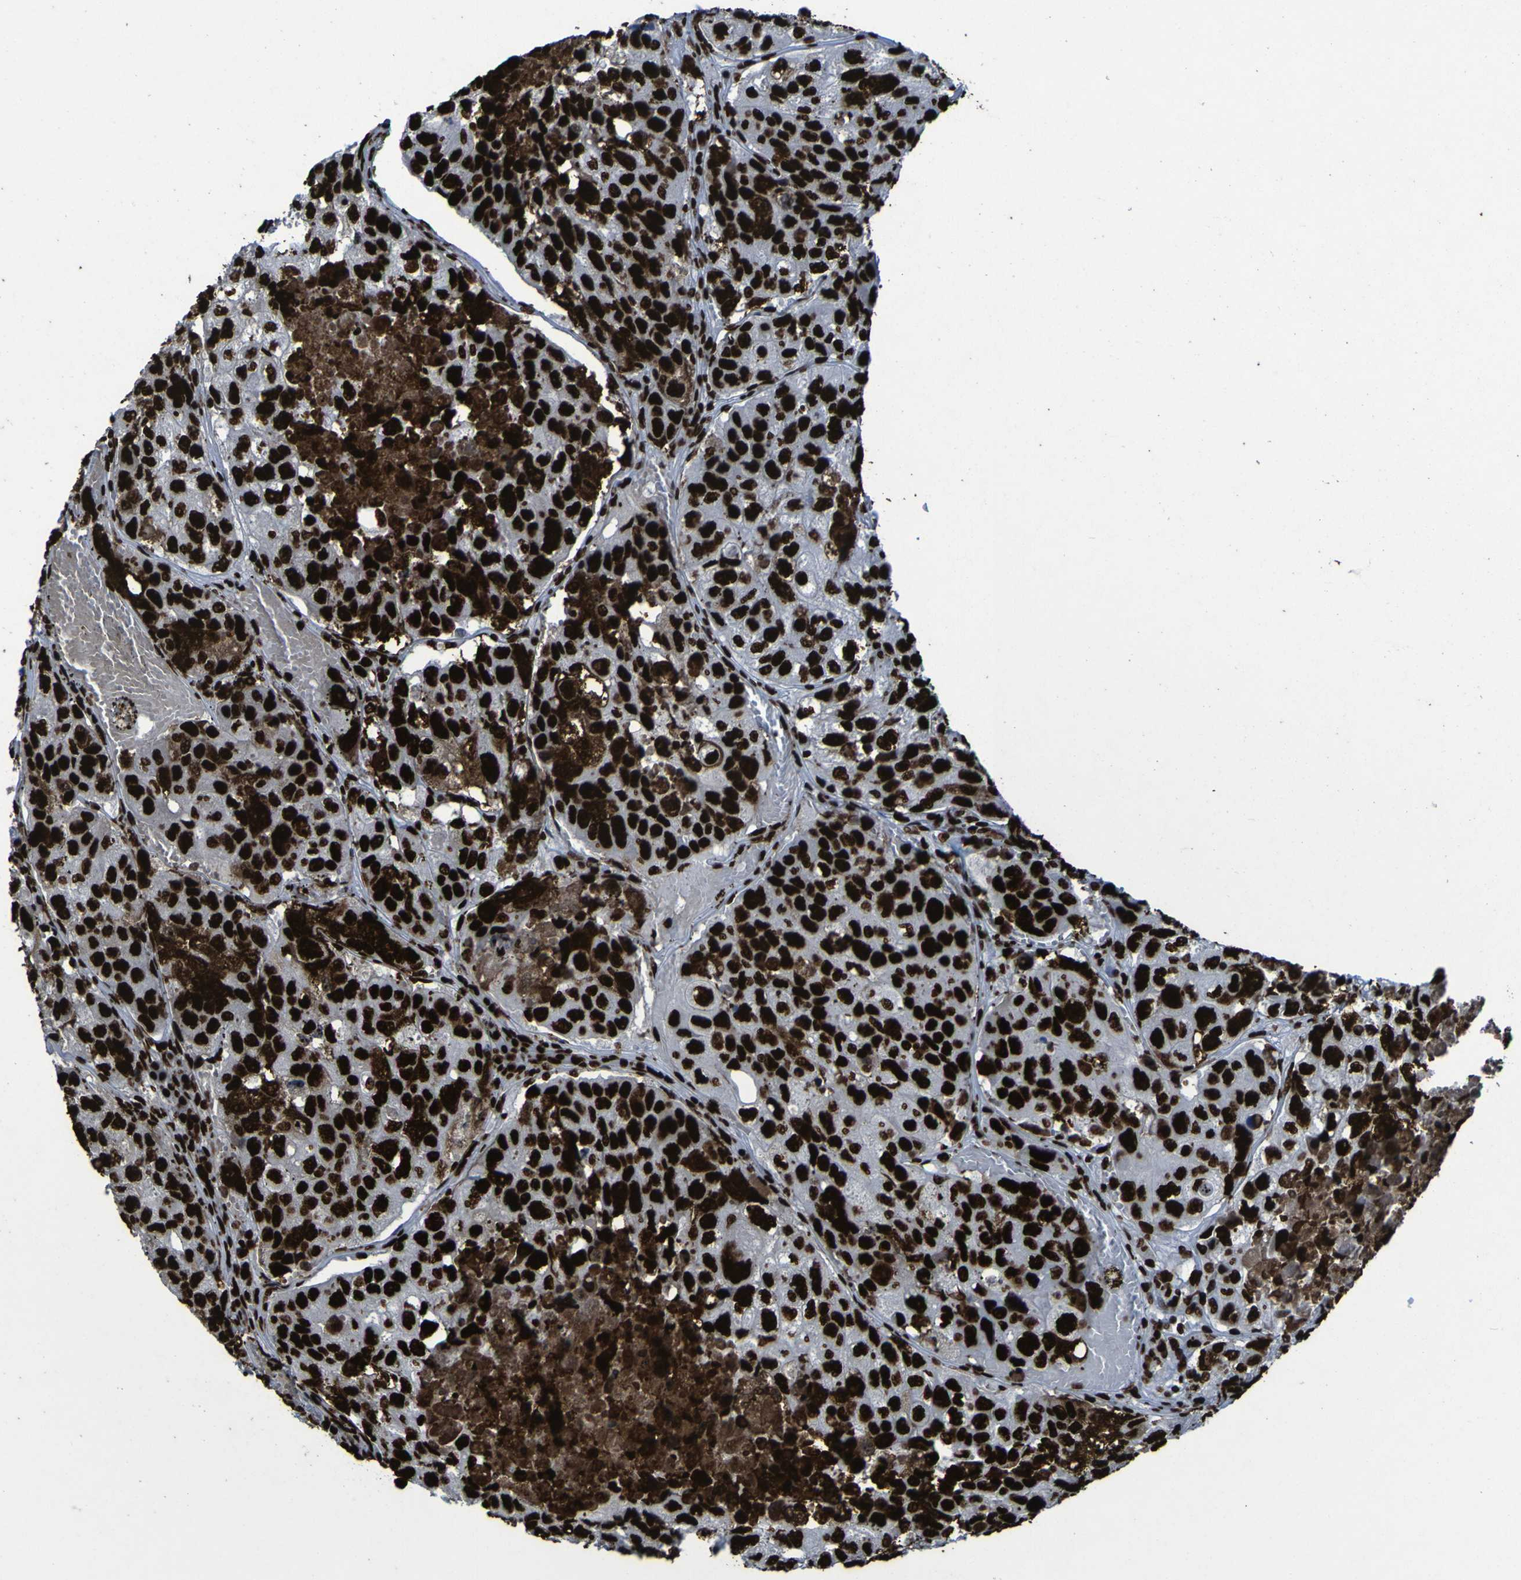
{"staining": {"intensity": "strong", "quantity": ">75%", "location": "nuclear"}, "tissue": "urothelial cancer", "cell_type": "Tumor cells", "image_type": "cancer", "snomed": [{"axis": "morphology", "description": "Urothelial carcinoma, High grade"}, {"axis": "topography", "description": "Lymph node"}, {"axis": "topography", "description": "Urinary bladder"}], "caption": "Urothelial cancer stained for a protein displays strong nuclear positivity in tumor cells.", "gene": "NPM1", "patient": {"sex": "male", "age": 51}}